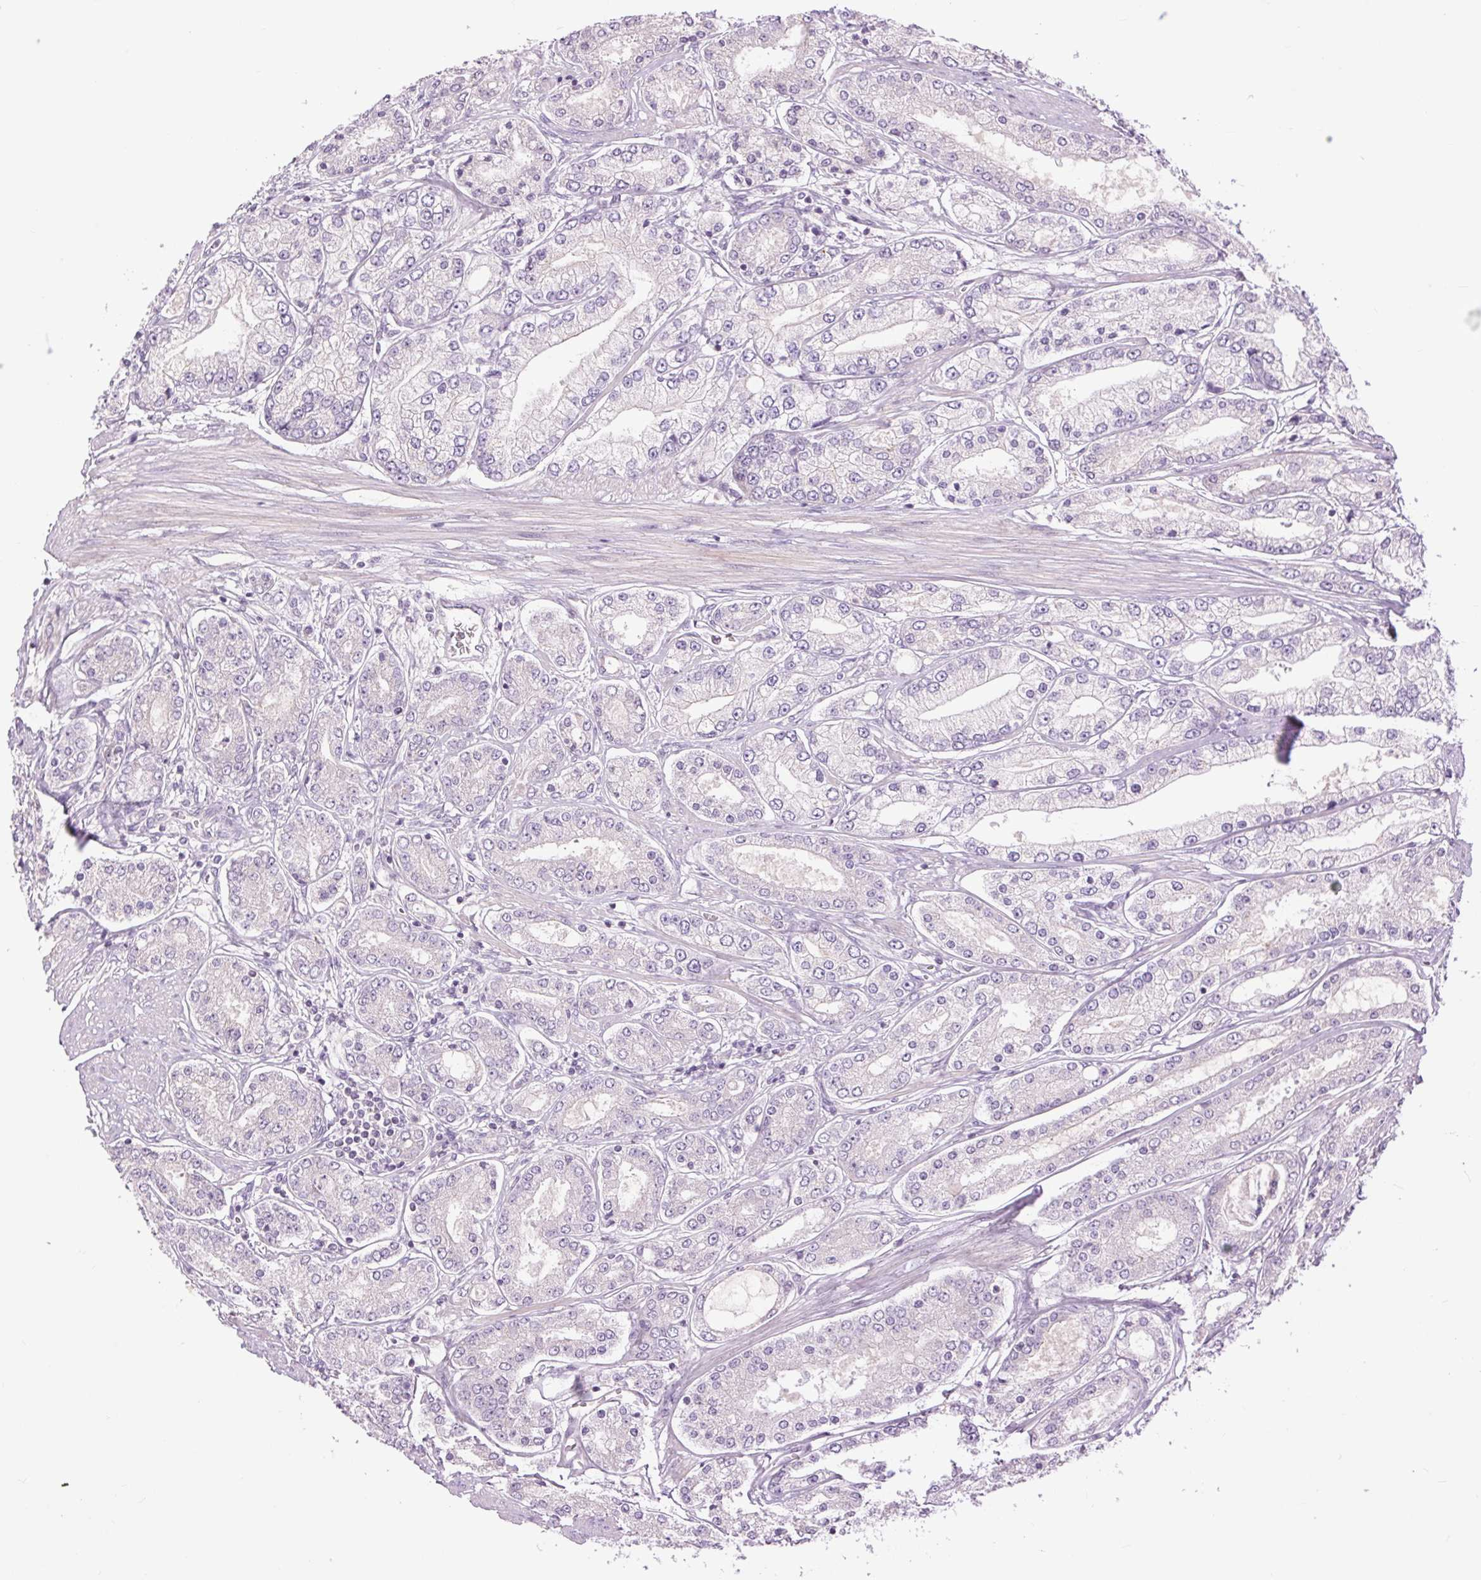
{"staining": {"intensity": "negative", "quantity": "none", "location": "none"}, "tissue": "prostate cancer", "cell_type": "Tumor cells", "image_type": "cancer", "snomed": [{"axis": "morphology", "description": "Adenocarcinoma, High grade"}, {"axis": "topography", "description": "Prostate"}], "caption": "Immunohistochemistry (IHC) of prostate cancer demonstrates no expression in tumor cells.", "gene": "CTNNA3", "patient": {"sex": "male", "age": 66}}